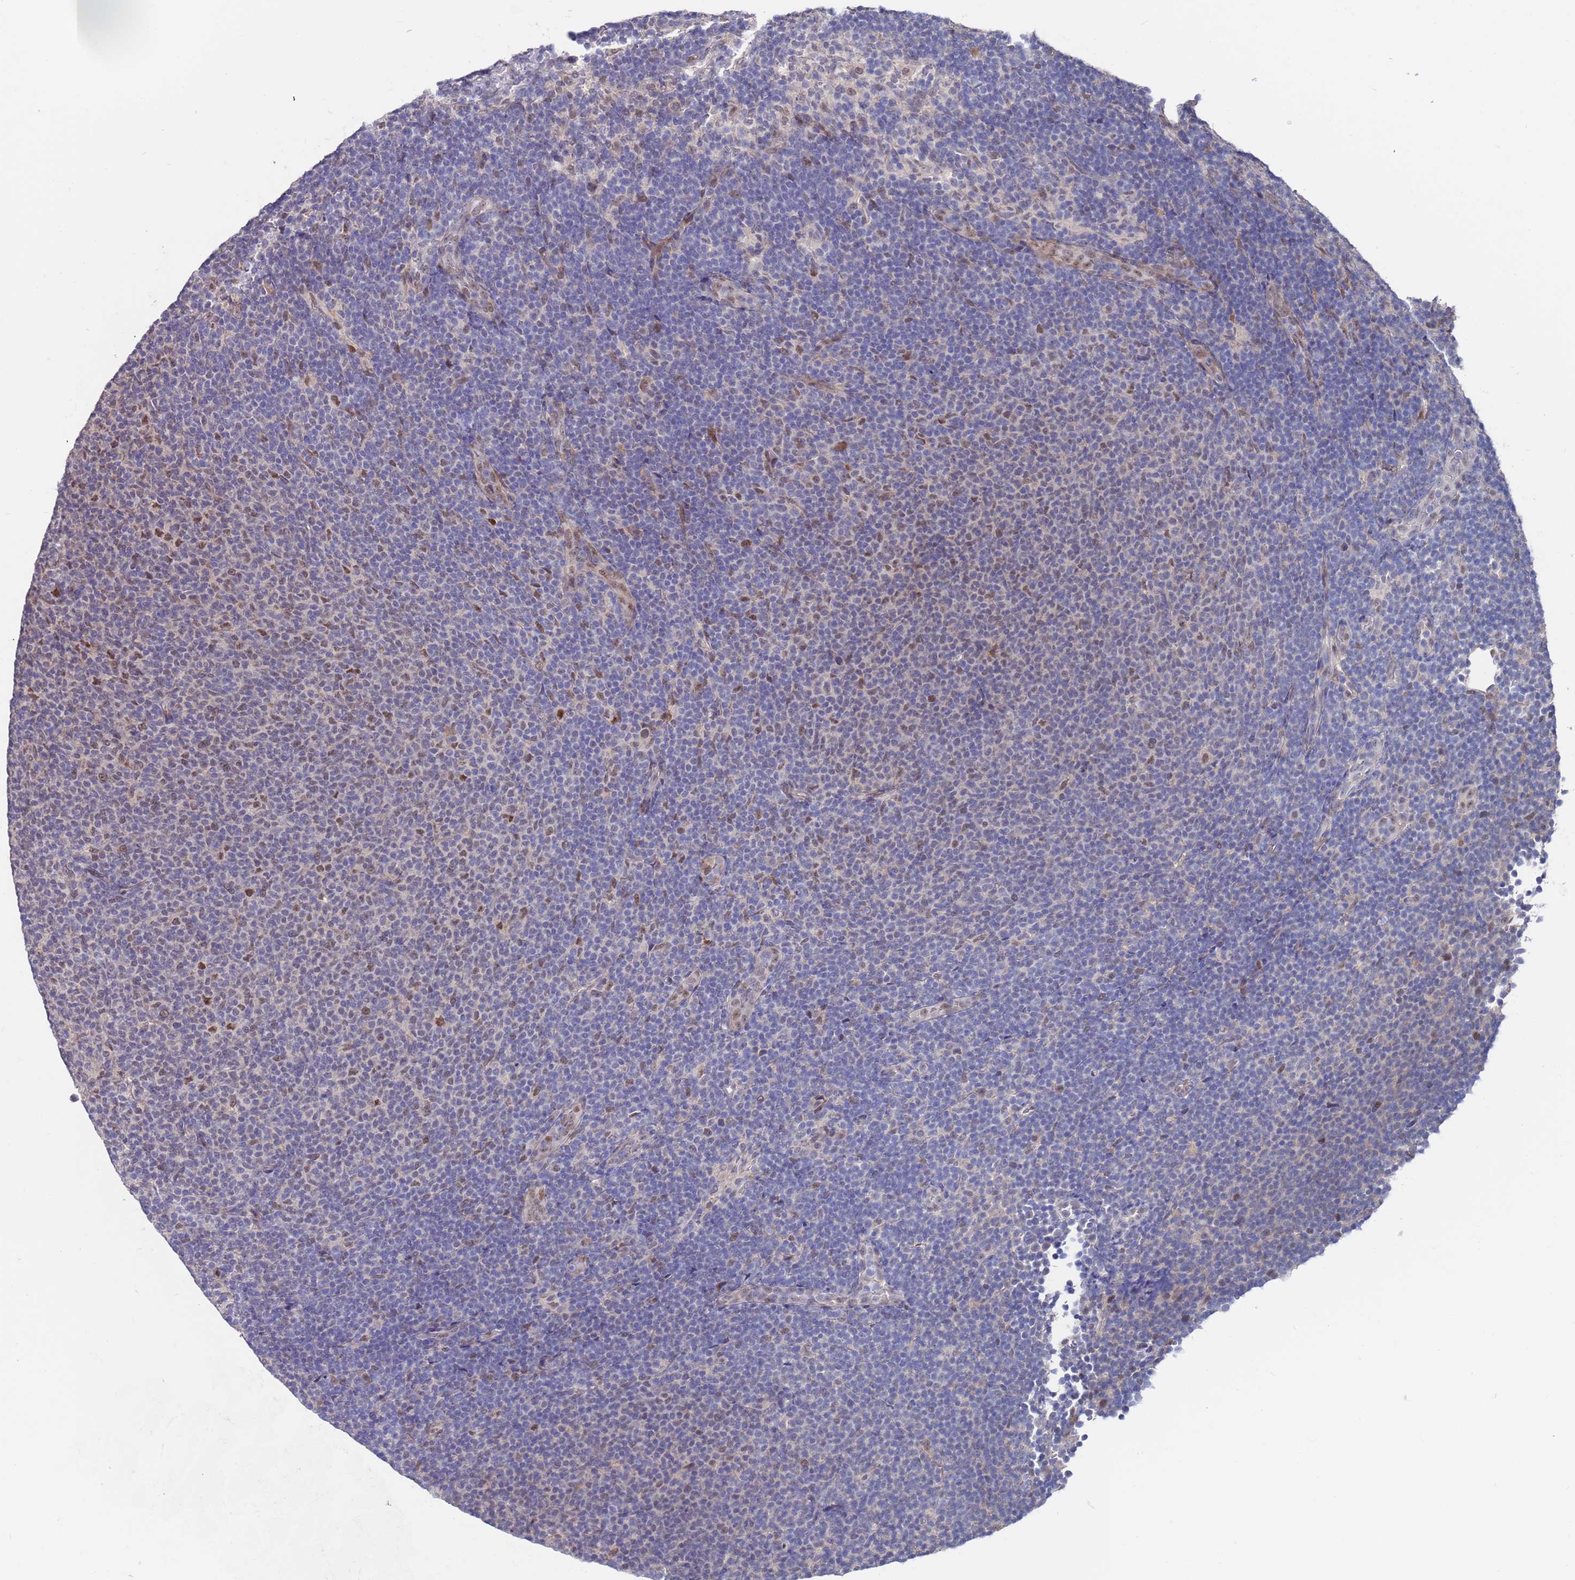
{"staining": {"intensity": "negative", "quantity": "none", "location": "none"}, "tissue": "lymphoma", "cell_type": "Tumor cells", "image_type": "cancer", "snomed": [{"axis": "morphology", "description": "Malignant lymphoma, non-Hodgkin's type, Low grade"}, {"axis": "topography", "description": "Lymph node"}], "caption": "Immunohistochemistry of lymphoma shows no expression in tumor cells.", "gene": "FBXO27", "patient": {"sex": "male", "age": 66}}